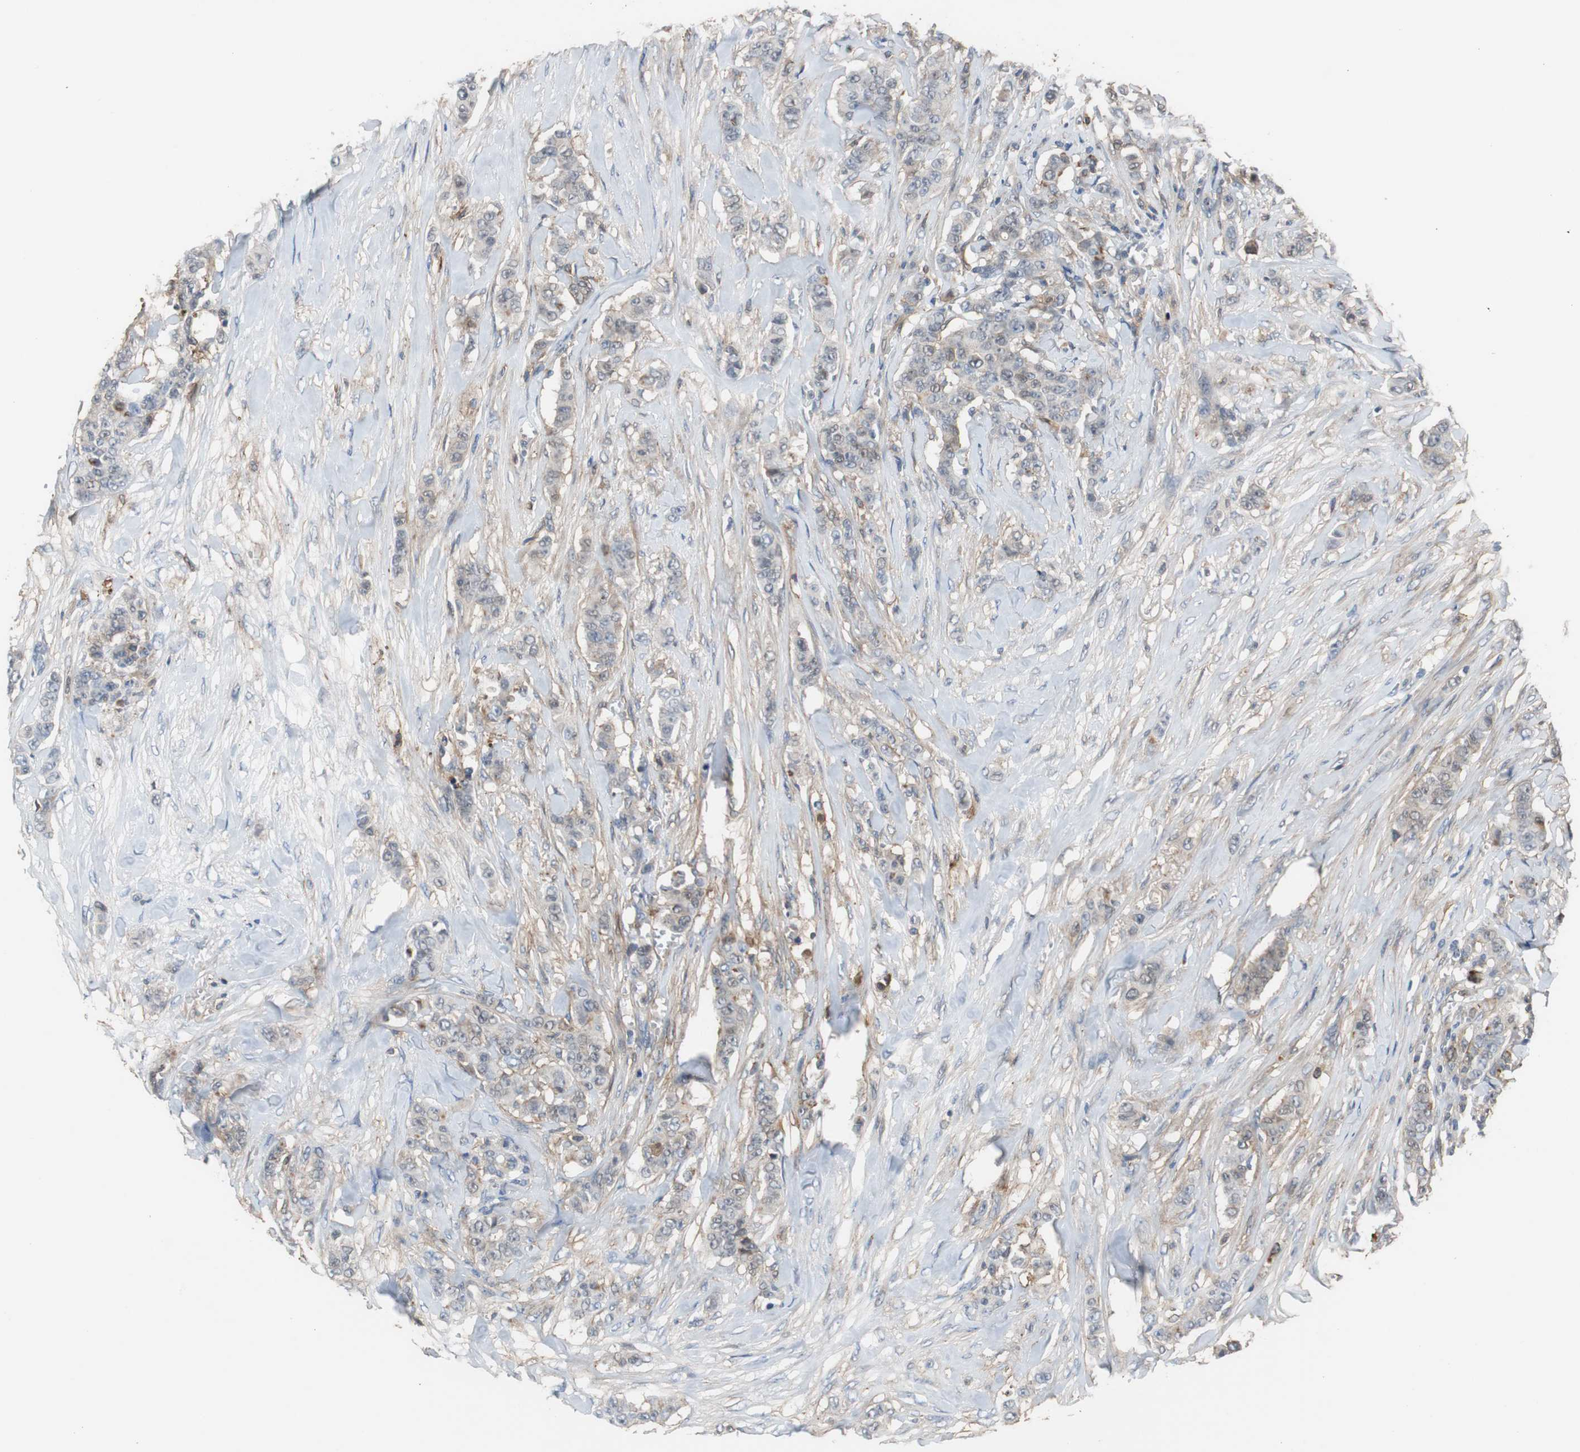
{"staining": {"intensity": "weak", "quantity": "<25%", "location": "cytoplasmic/membranous"}, "tissue": "breast cancer", "cell_type": "Tumor cells", "image_type": "cancer", "snomed": [{"axis": "morphology", "description": "Duct carcinoma"}, {"axis": "topography", "description": "Breast"}], "caption": "Protein analysis of breast cancer demonstrates no significant expression in tumor cells.", "gene": "ANXA4", "patient": {"sex": "female", "age": 40}}